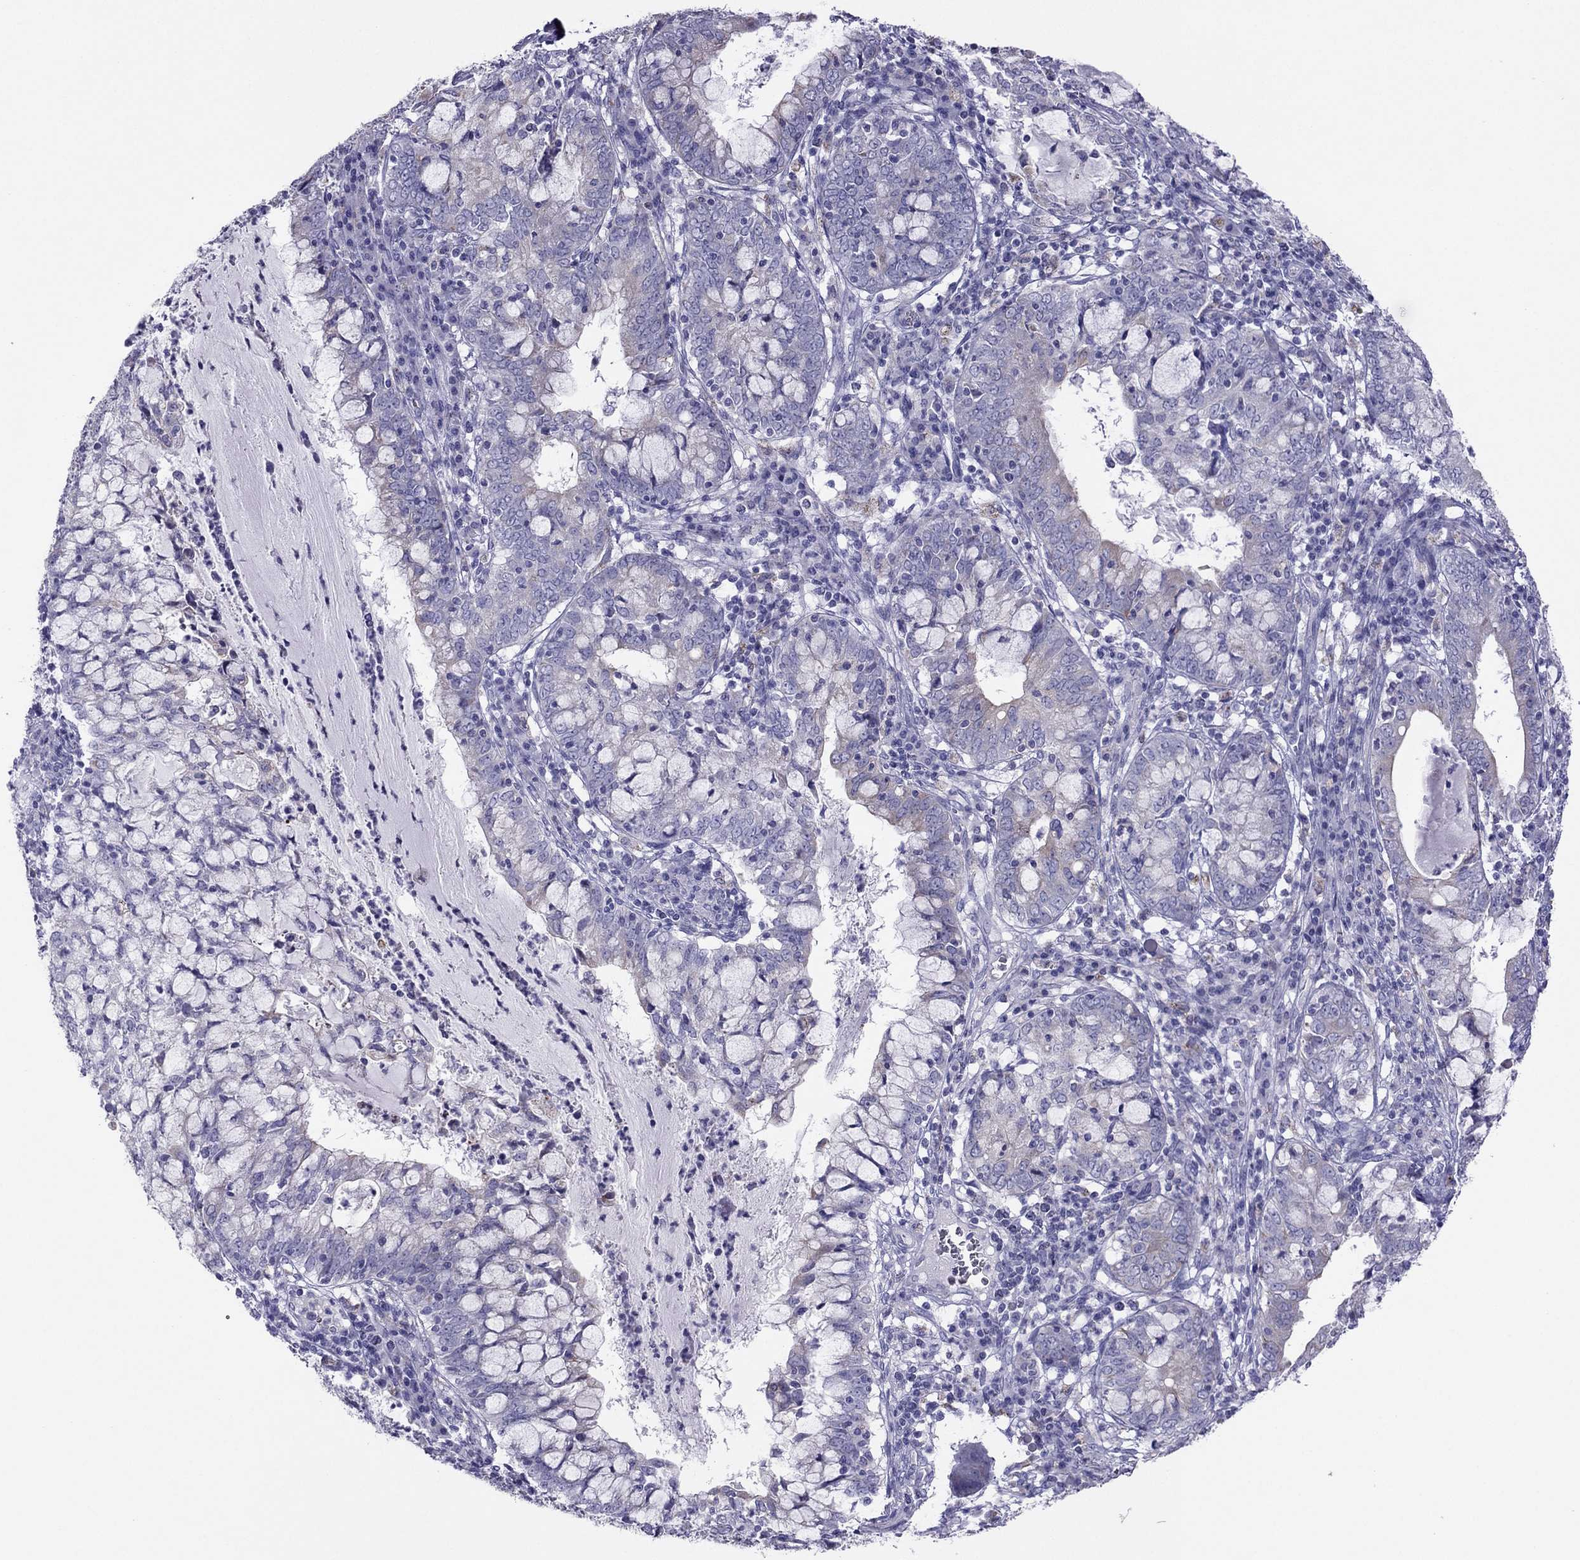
{"staining": {"intensity": "negative", "quantity": "none", "location": "none"}, "tissue": "cervical cancer", "cell_type": "Tumor cells", "image_type": "cancer", "snomed": [{"axis": "morphology", "description": "Adenocarcinoma, NOS"}, {"axis": "topography", "description": "Cervix"}], "caption": "Immunohistochemistry micrograph of cervical cancer (adenocarcinoma) stained for a protein (brown), which shows no positivity in tumor cells.", "gene": "MAEL", "patient": {"sex": "female", "age": 40}}